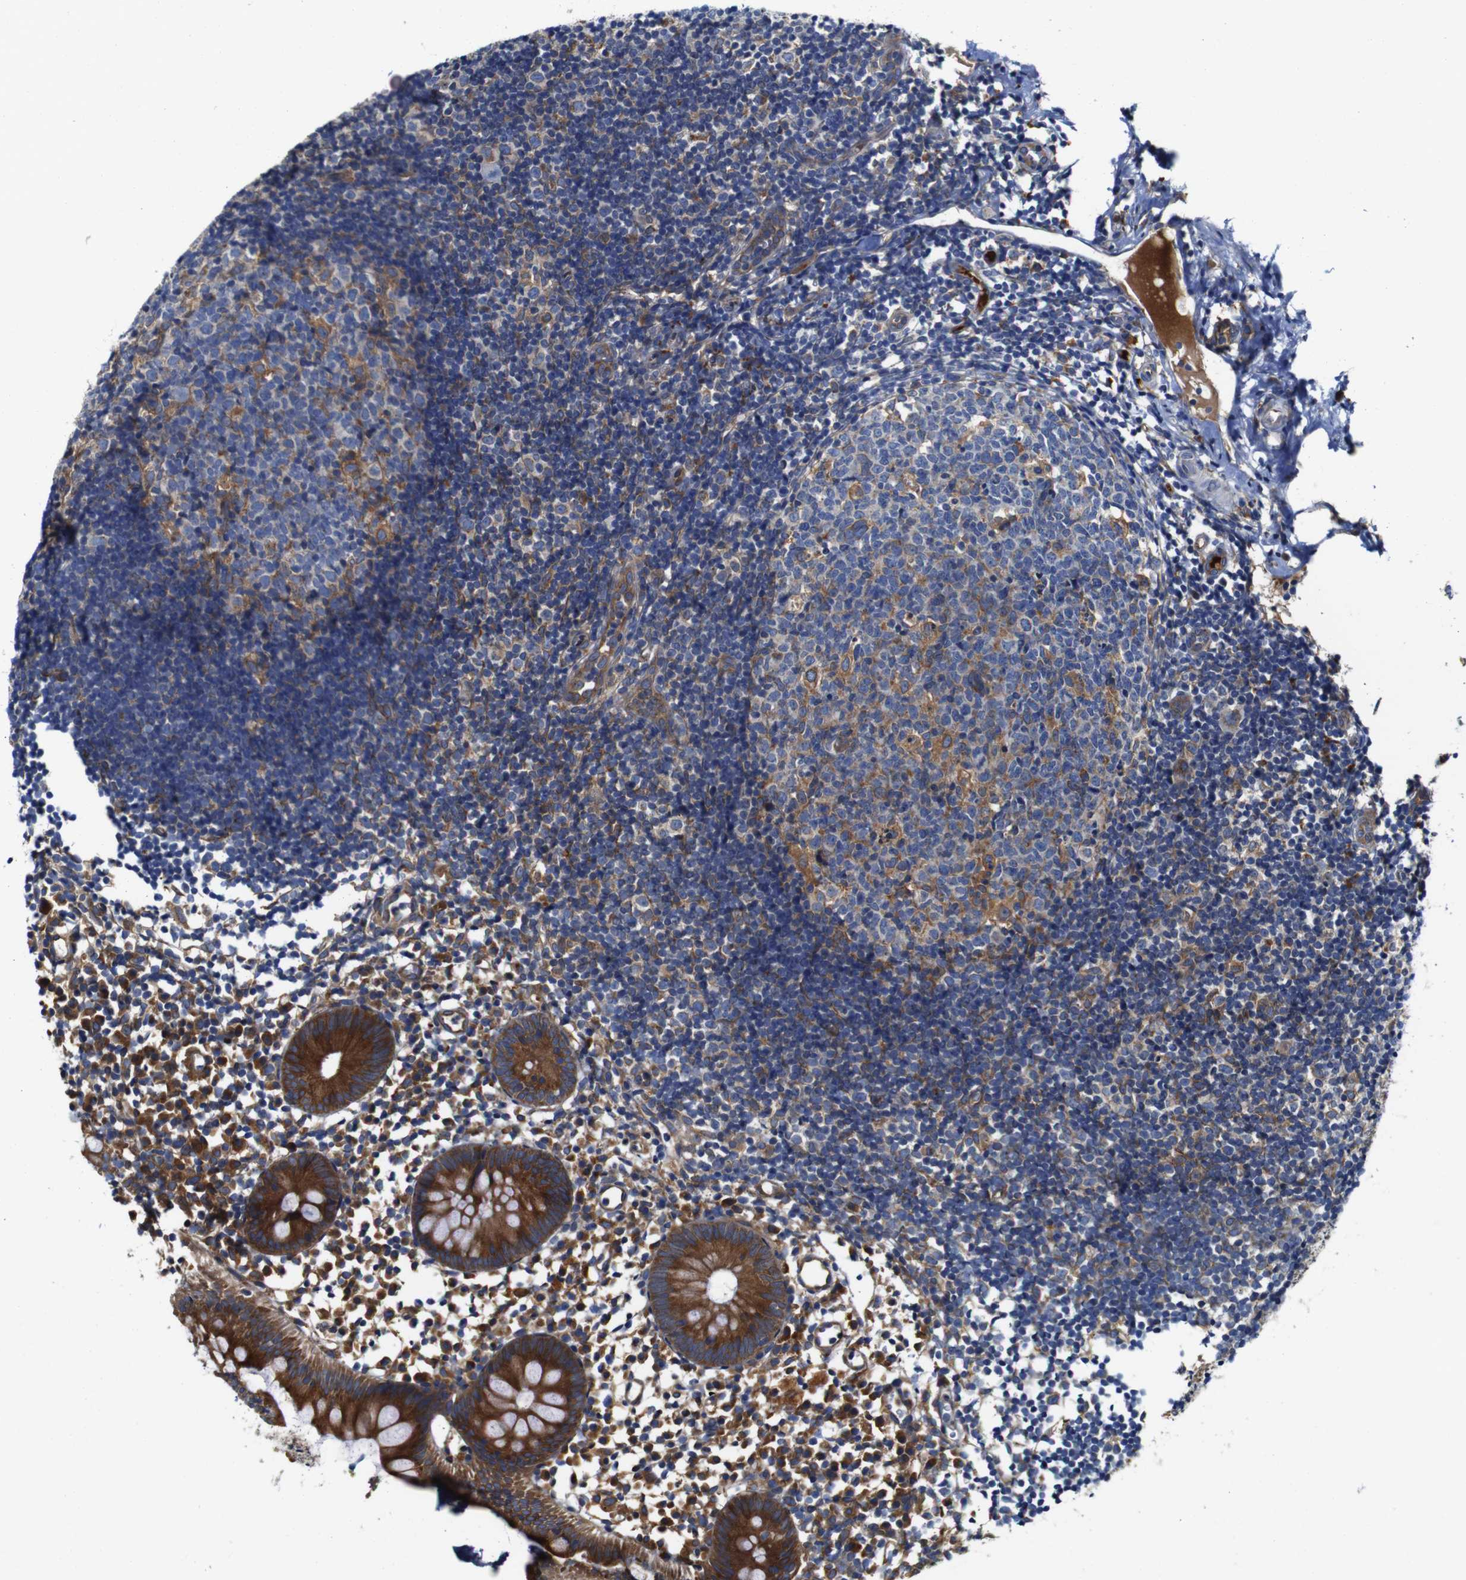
{"staining": {"intensity": "strong", "quantity": ">75%", "location": "cytoplasmic/membranous"}, "tissue": "appendix", "cell_type": "Glandular cells", "image_type": "normal", "snomed": [{"axis": "morphology", "description": "Normal tissue, NOS"}, {"axis": "topography", "description": "Appendix"}], "caption": "Strong cytoplasmic/membranous protein expression is seen in about >75% of glandular cells in appendix. (DAB (3,3'-diaminobenzidine) IHC with brightfield microscopy, high magnification).", "gene": "CLCC1", "patient": {"sex": "female", "age": 20}}